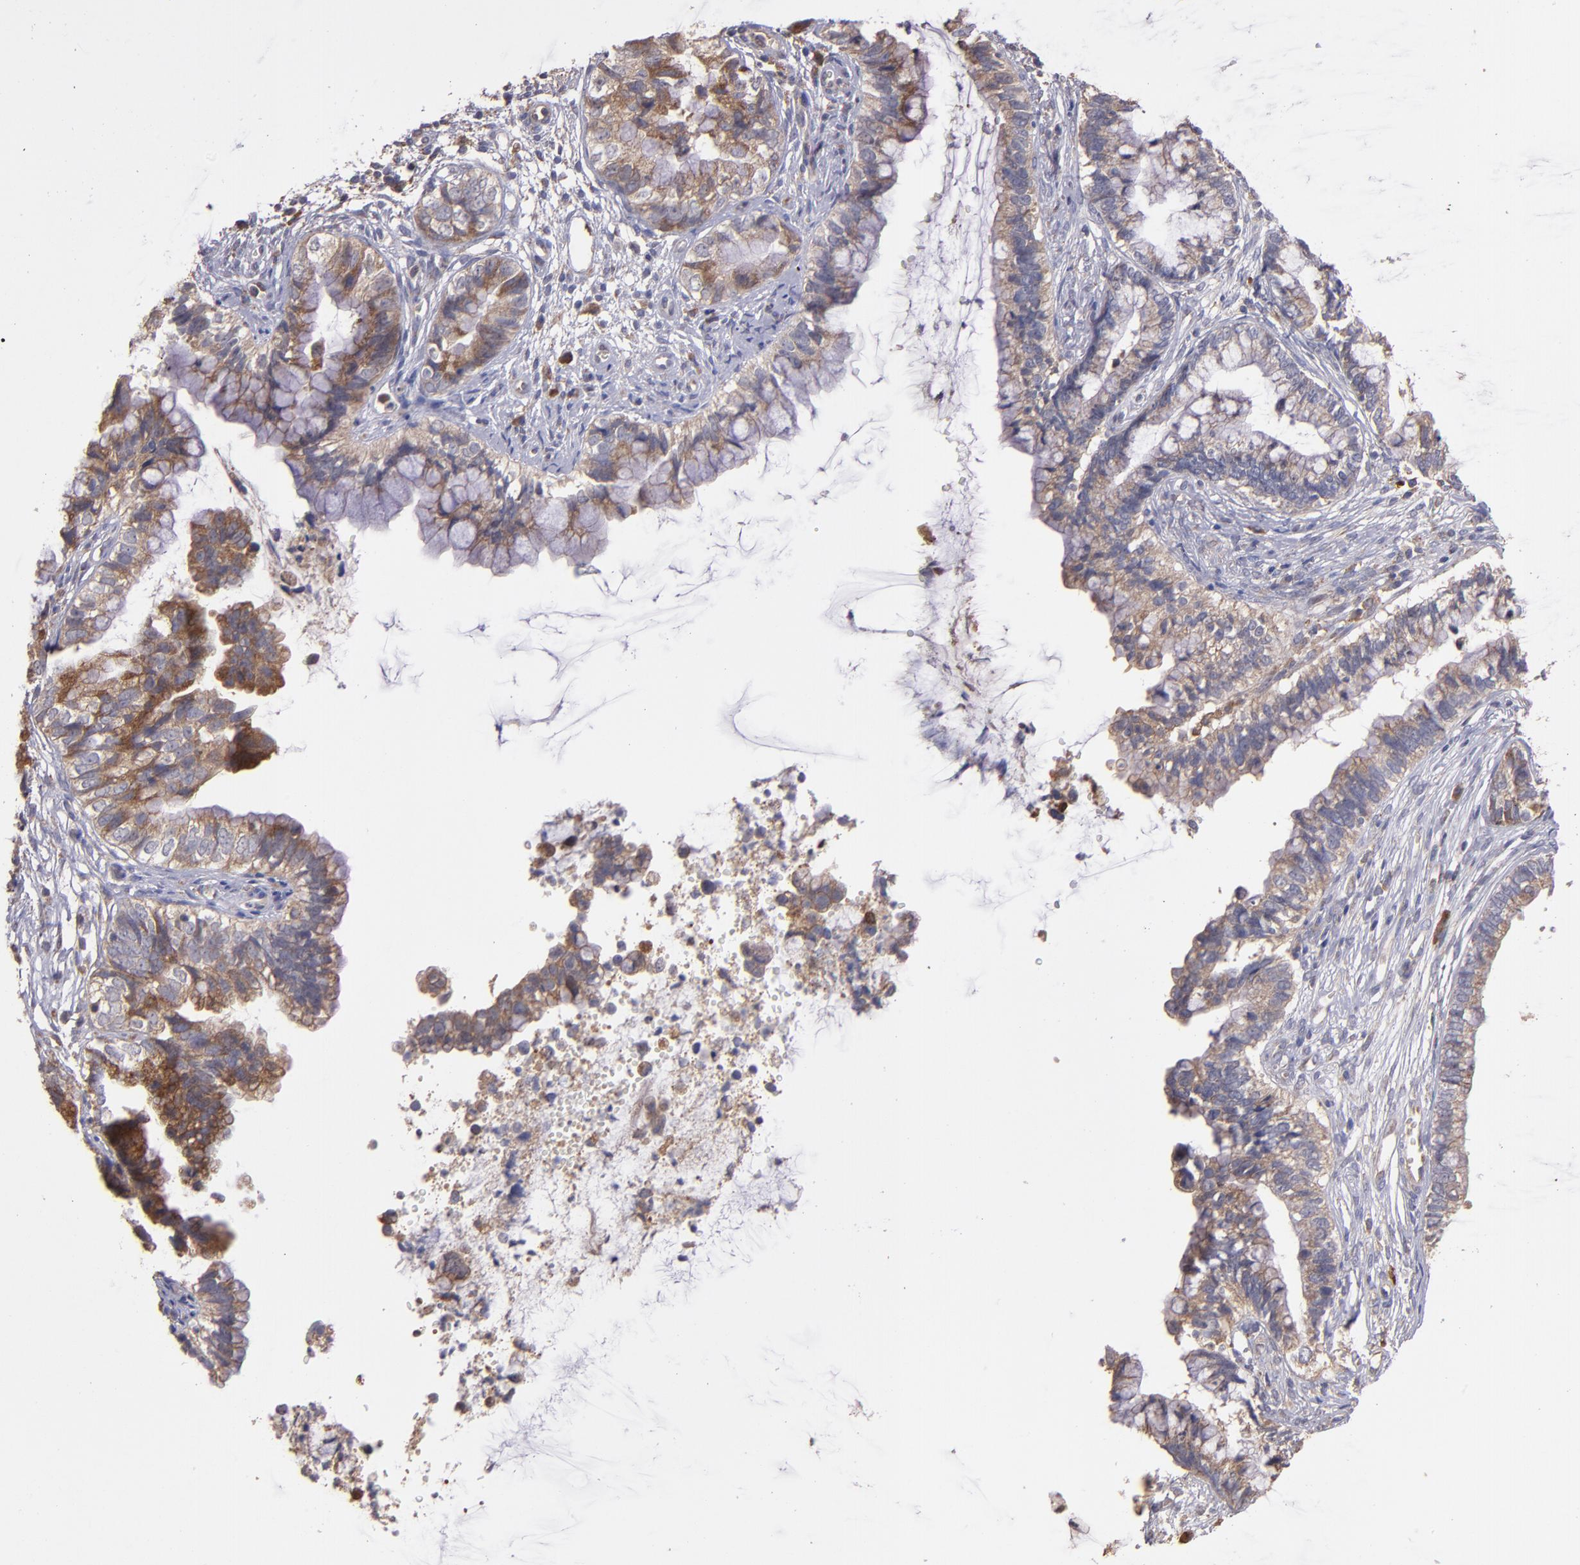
{"staining": {"intensity": "moderate", "quantity": ">75%", "location": "cytoplasmic/membranous"}, "tissue": "cervical cancer", "cell_type": "Tumor cells", "image_type": "cancer", "snomed": [{"axis": "morphology", "description": "Adenocarcinoma, NOS"}, {"axis": "topography", "description": "Cervix"}], "caption": "A high-resolution histopathology image shows IHC staining of cervical cancer (adenocarcinoma), which shows moderate cytoplasmic/membranous expression in approximately >75% of tumor cells. The protein is stained brown, and the nuclei are stained in blue (DAB (3,3'-diaminobenzidine) IHC with brightfield microscopy, high magnification).", "gene": "IFIH1", "patient": {"sex": "female", "age": 44}}